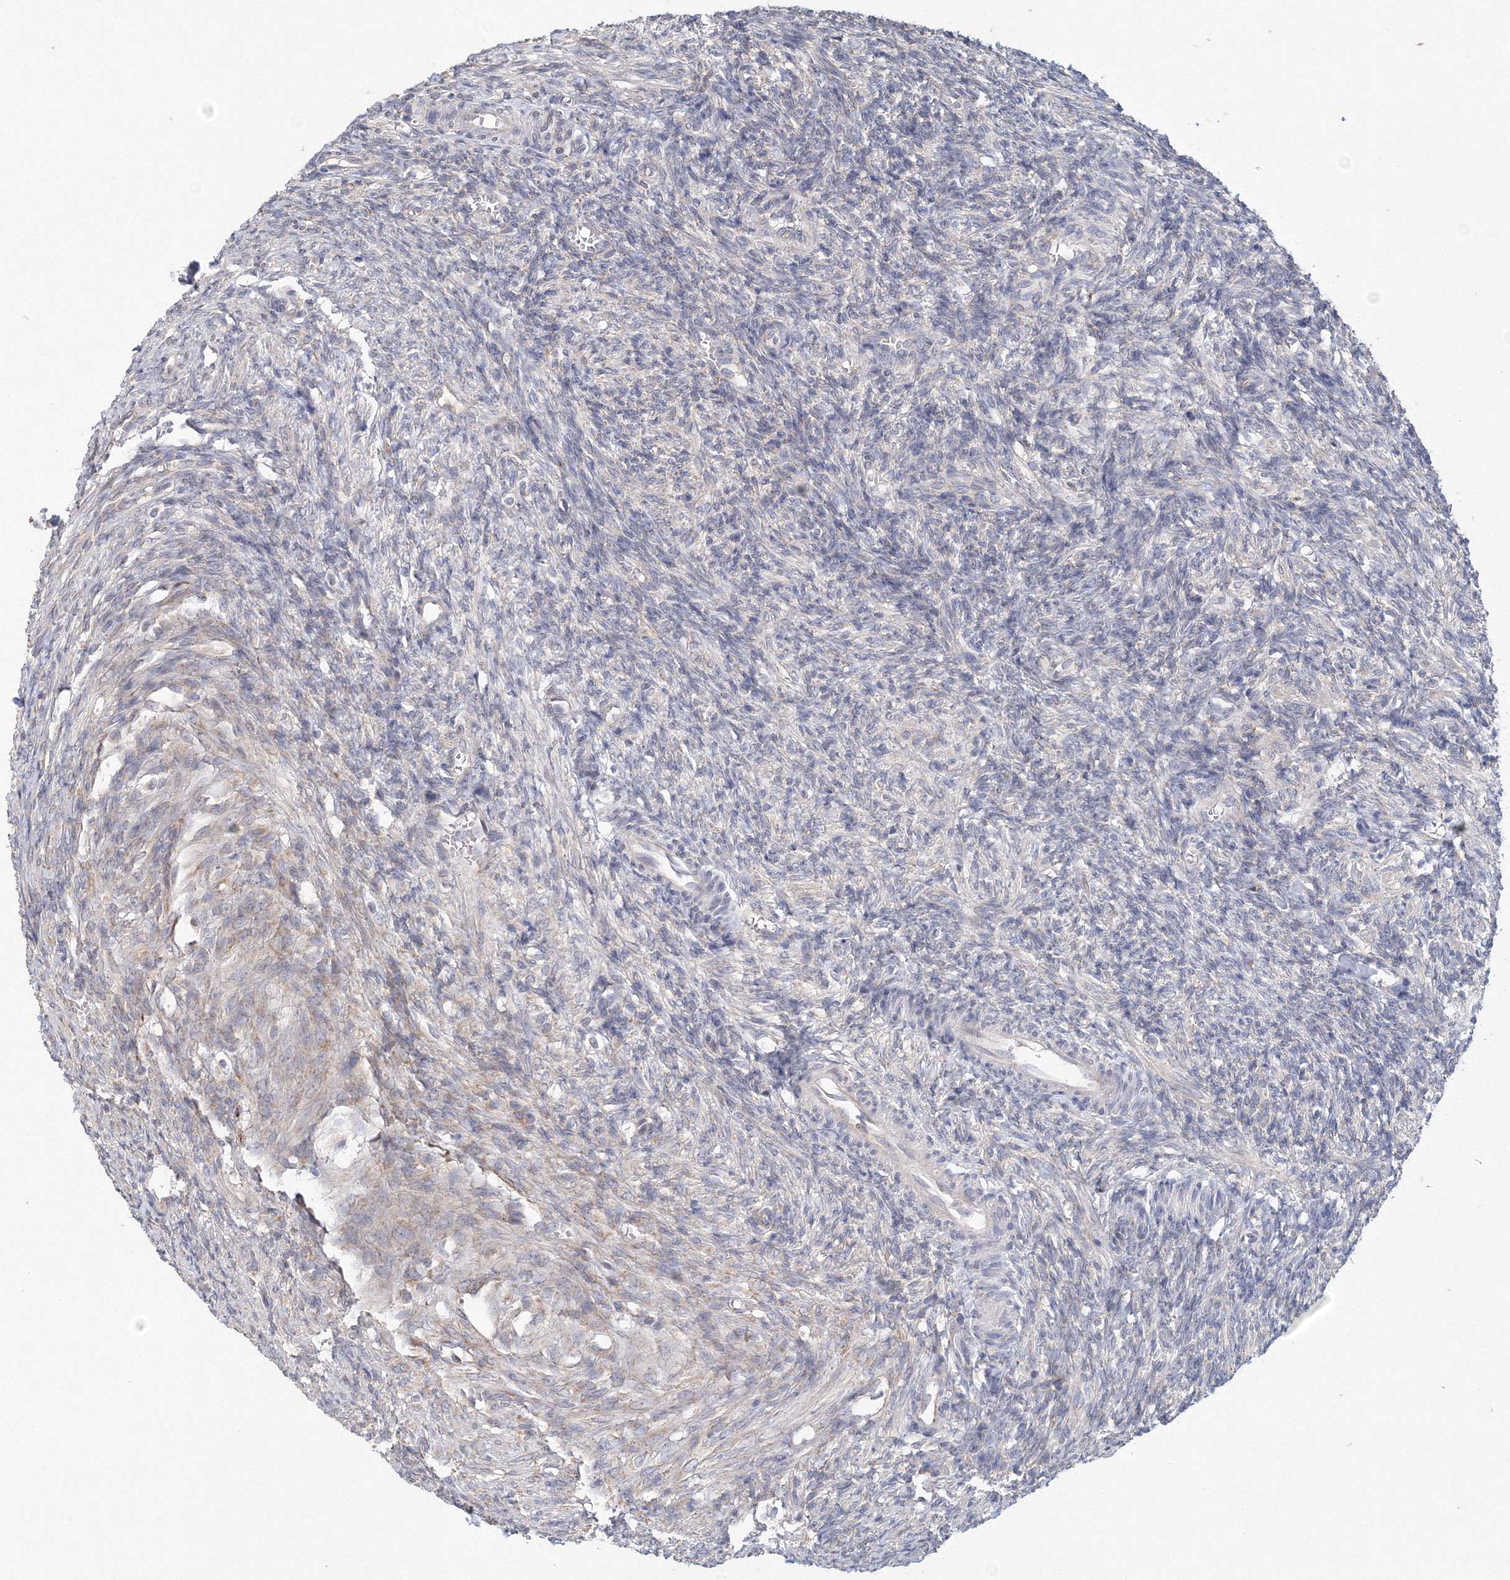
{"staining": {"intensity": "negative", "quantity": "none", "location": "none"}, "tissue": "ovary", "cell_type": "Ovarian stroma cells", "image_type": "normal", "snomed": [{"axis": "morphology", "description": "Normal tissue, NOS"}, {"axis": "topography", "description": "Ovary"}], "caption": "A high-resolution photomicrograph shows immunohistochemistry (IHC) staining of normal ovary, which shows no significant staining in ovarian stroma cells.", "gene": "DHRS12", "patient": {"sex": "female", "age": 27}}